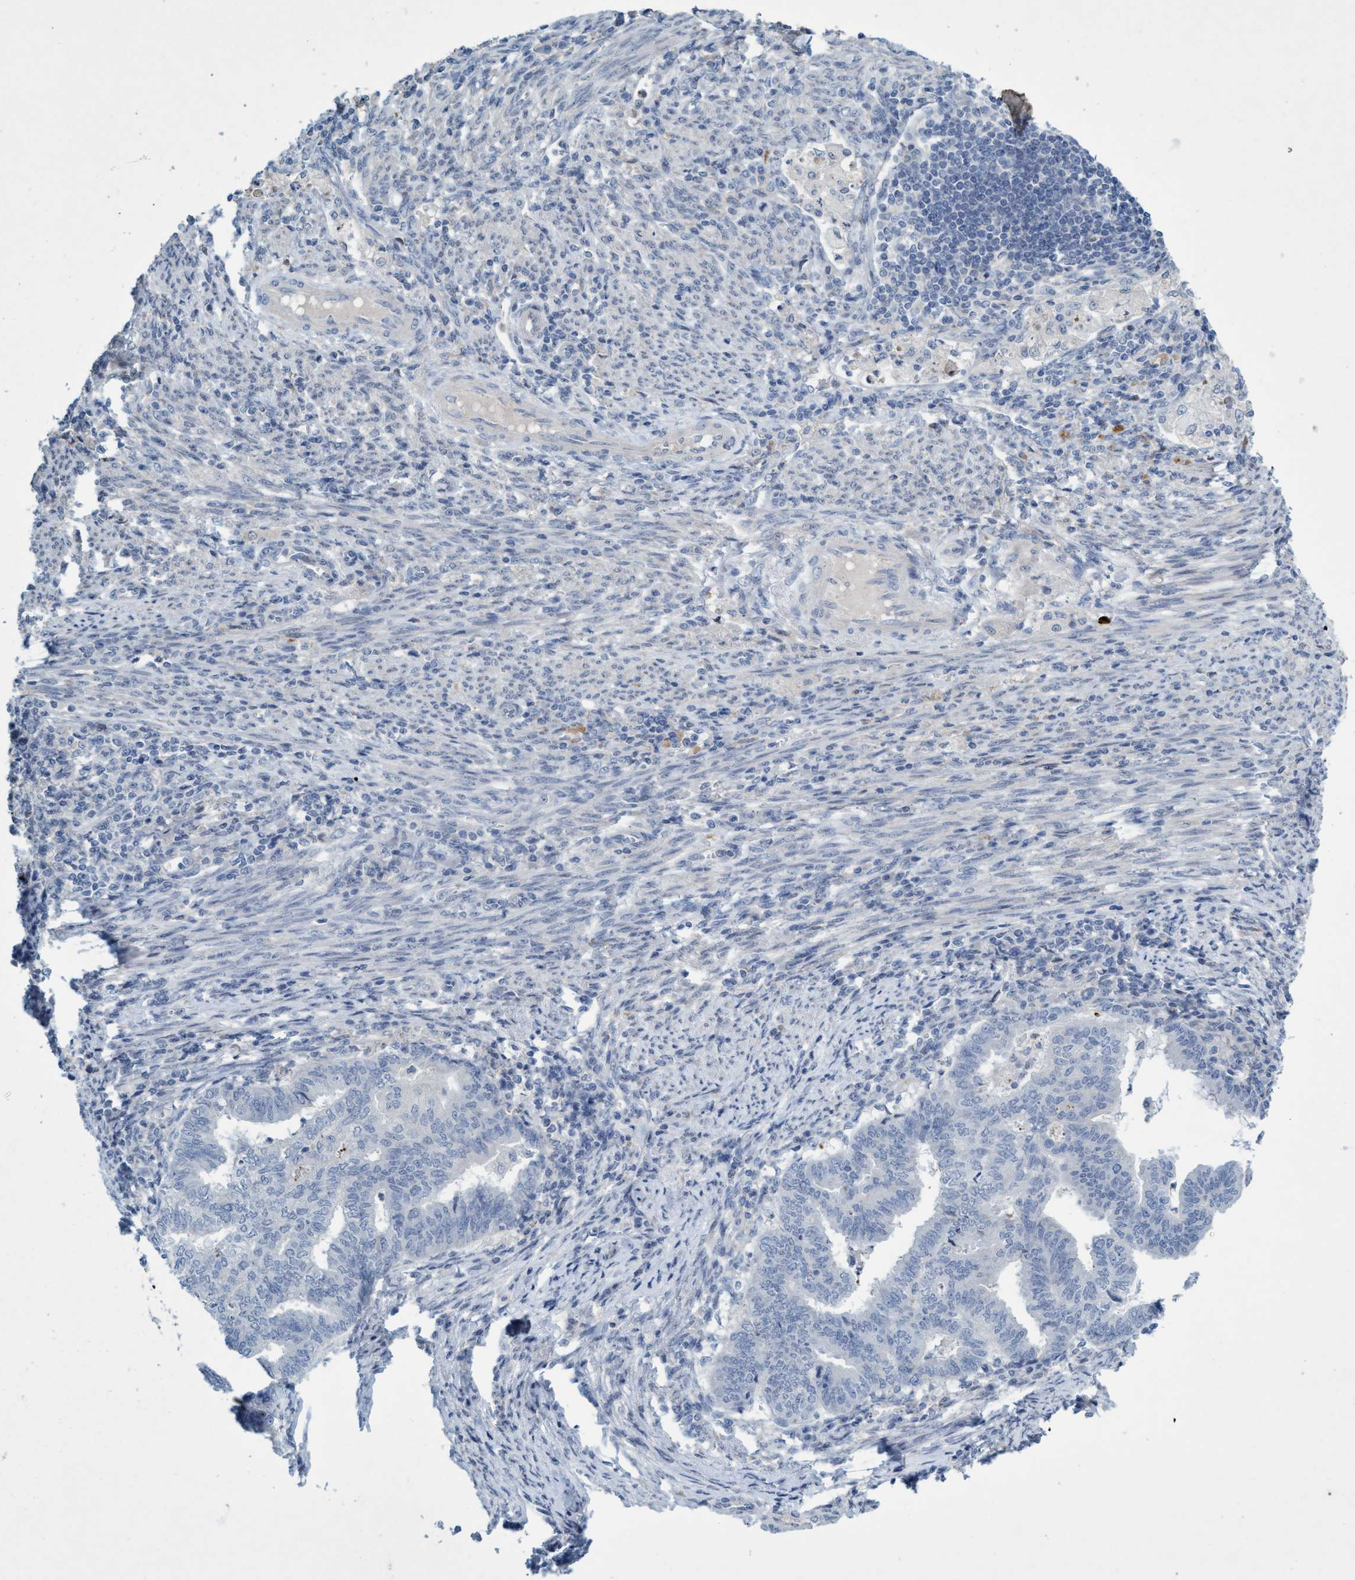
{"staining": {"intensity": "negative", "quantity": "none", "location": "none"}, "tissue": "endometrial cancer", "cell_type": "Tumor cells", "image_type": "cancer", "snomed": [{"axis": "morphology", "description": "Polyp, NOS"}, {"axis": "morphology", "description": "Adenocarcinoma, NOS"}, {"axis": "morphology", "description": "Adenoma, NOS"}, {"axis": "topography", "description": "Endometrium"}], "caption": "Photomicrograph shows no protein staining in tumor cells of endometrial cancer (polyp) tissue. Brightfield microscopy of IHC stained with DAB (brown) and hematoxylin (blue), captured at high magnification.", "gene": "RNF208", "patient": {"sex": "female", "age": 79}}